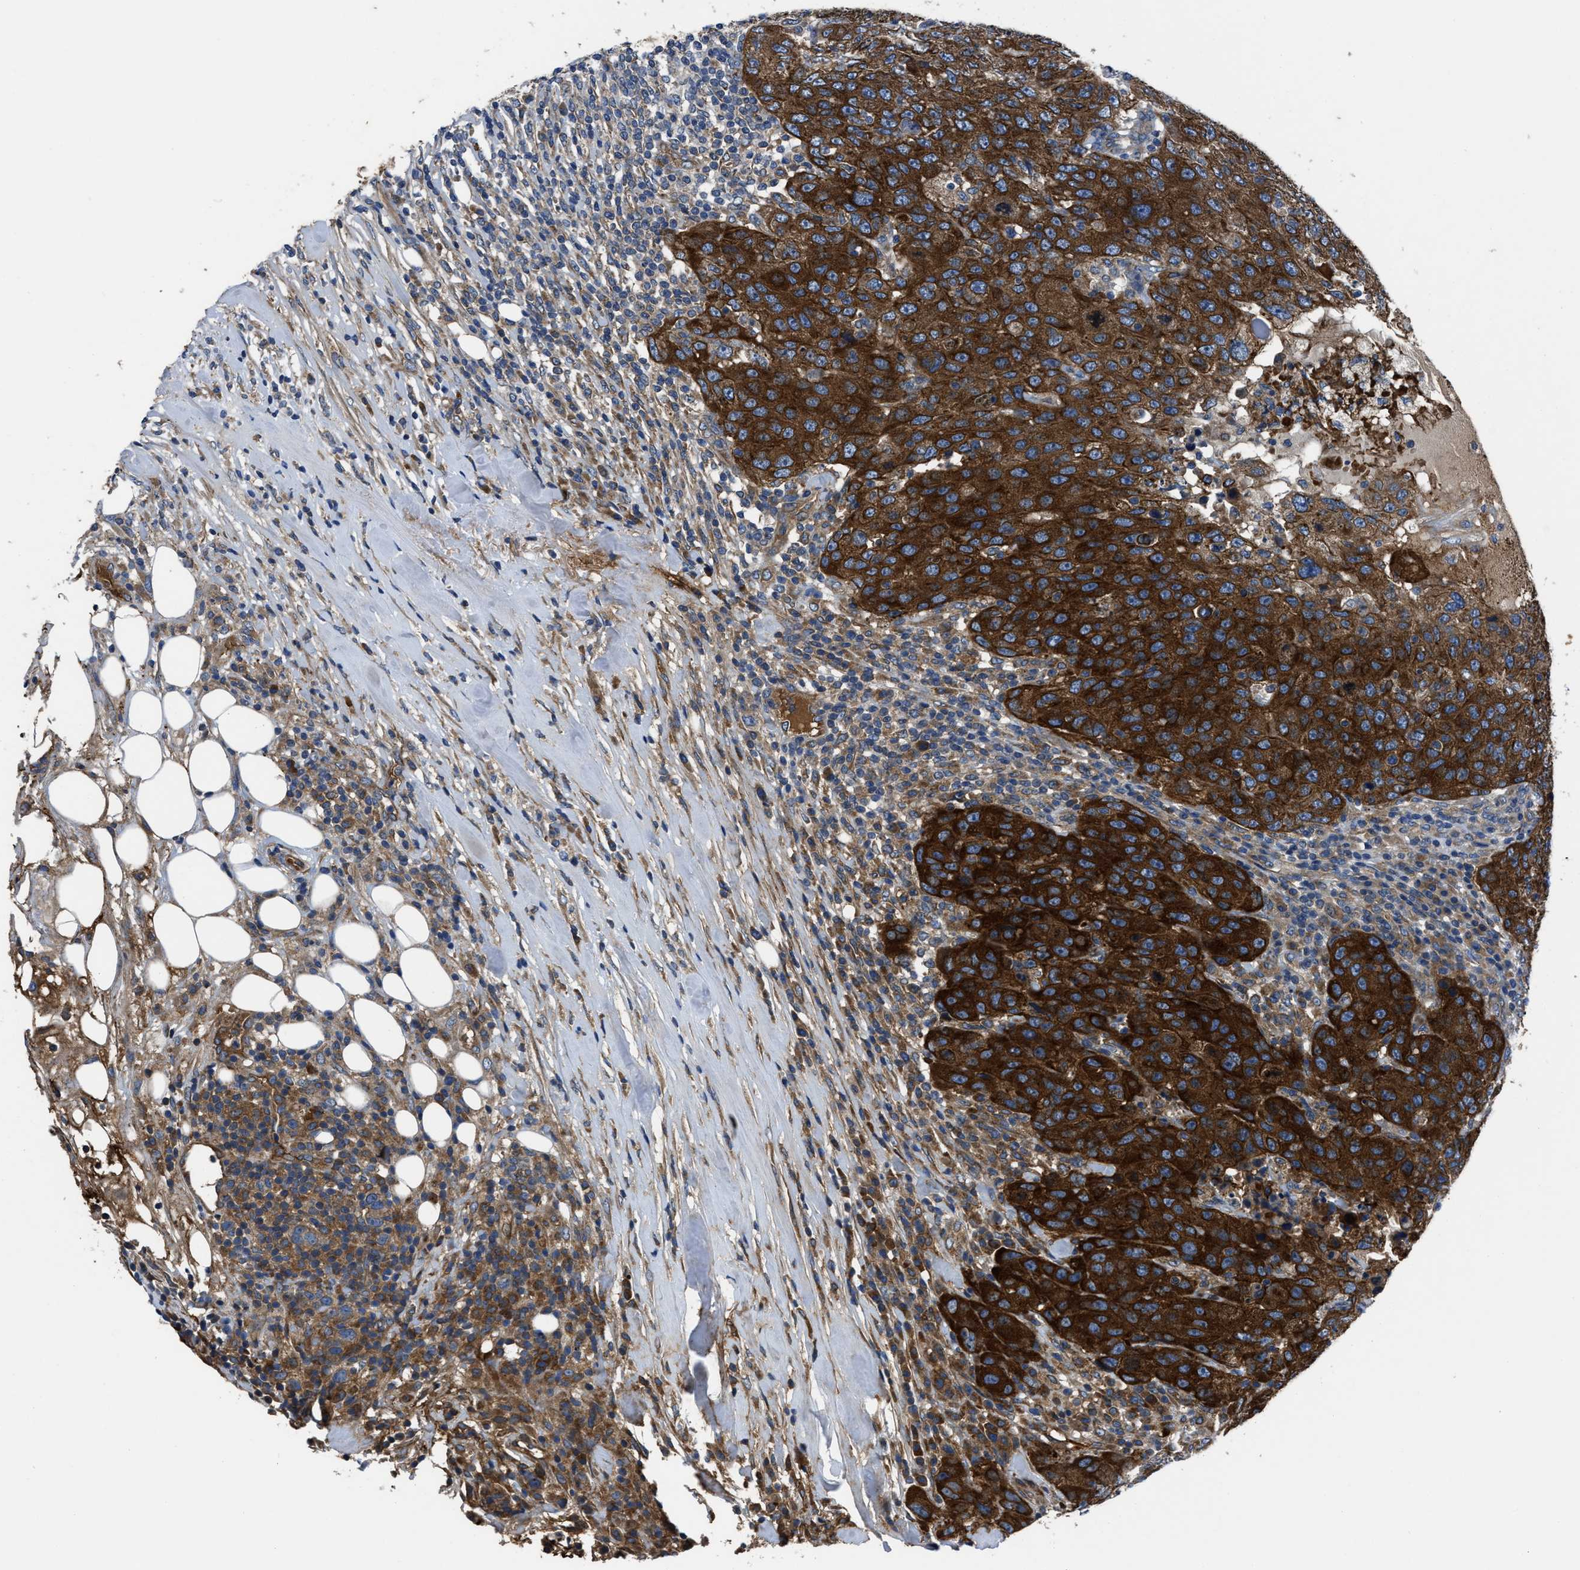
{"staining": {"intensity": "strong", "quantity": ">75%", "location": "cytoplasmic/membranous"}, "tissue": "breast cancer", "cell_type": "Tumor cells", "image_type": "cancer", "snomed": [{"axis": "morphology", "description": "Duct carcinoma"}, {"axis": "topography", "description": "Breast"}], "caption": "Human breast cancer stained with a protein marker reveals strong staining in tumor cells.", "gene": "ERC1", "patient": {"sex": "female", "age": 37}}